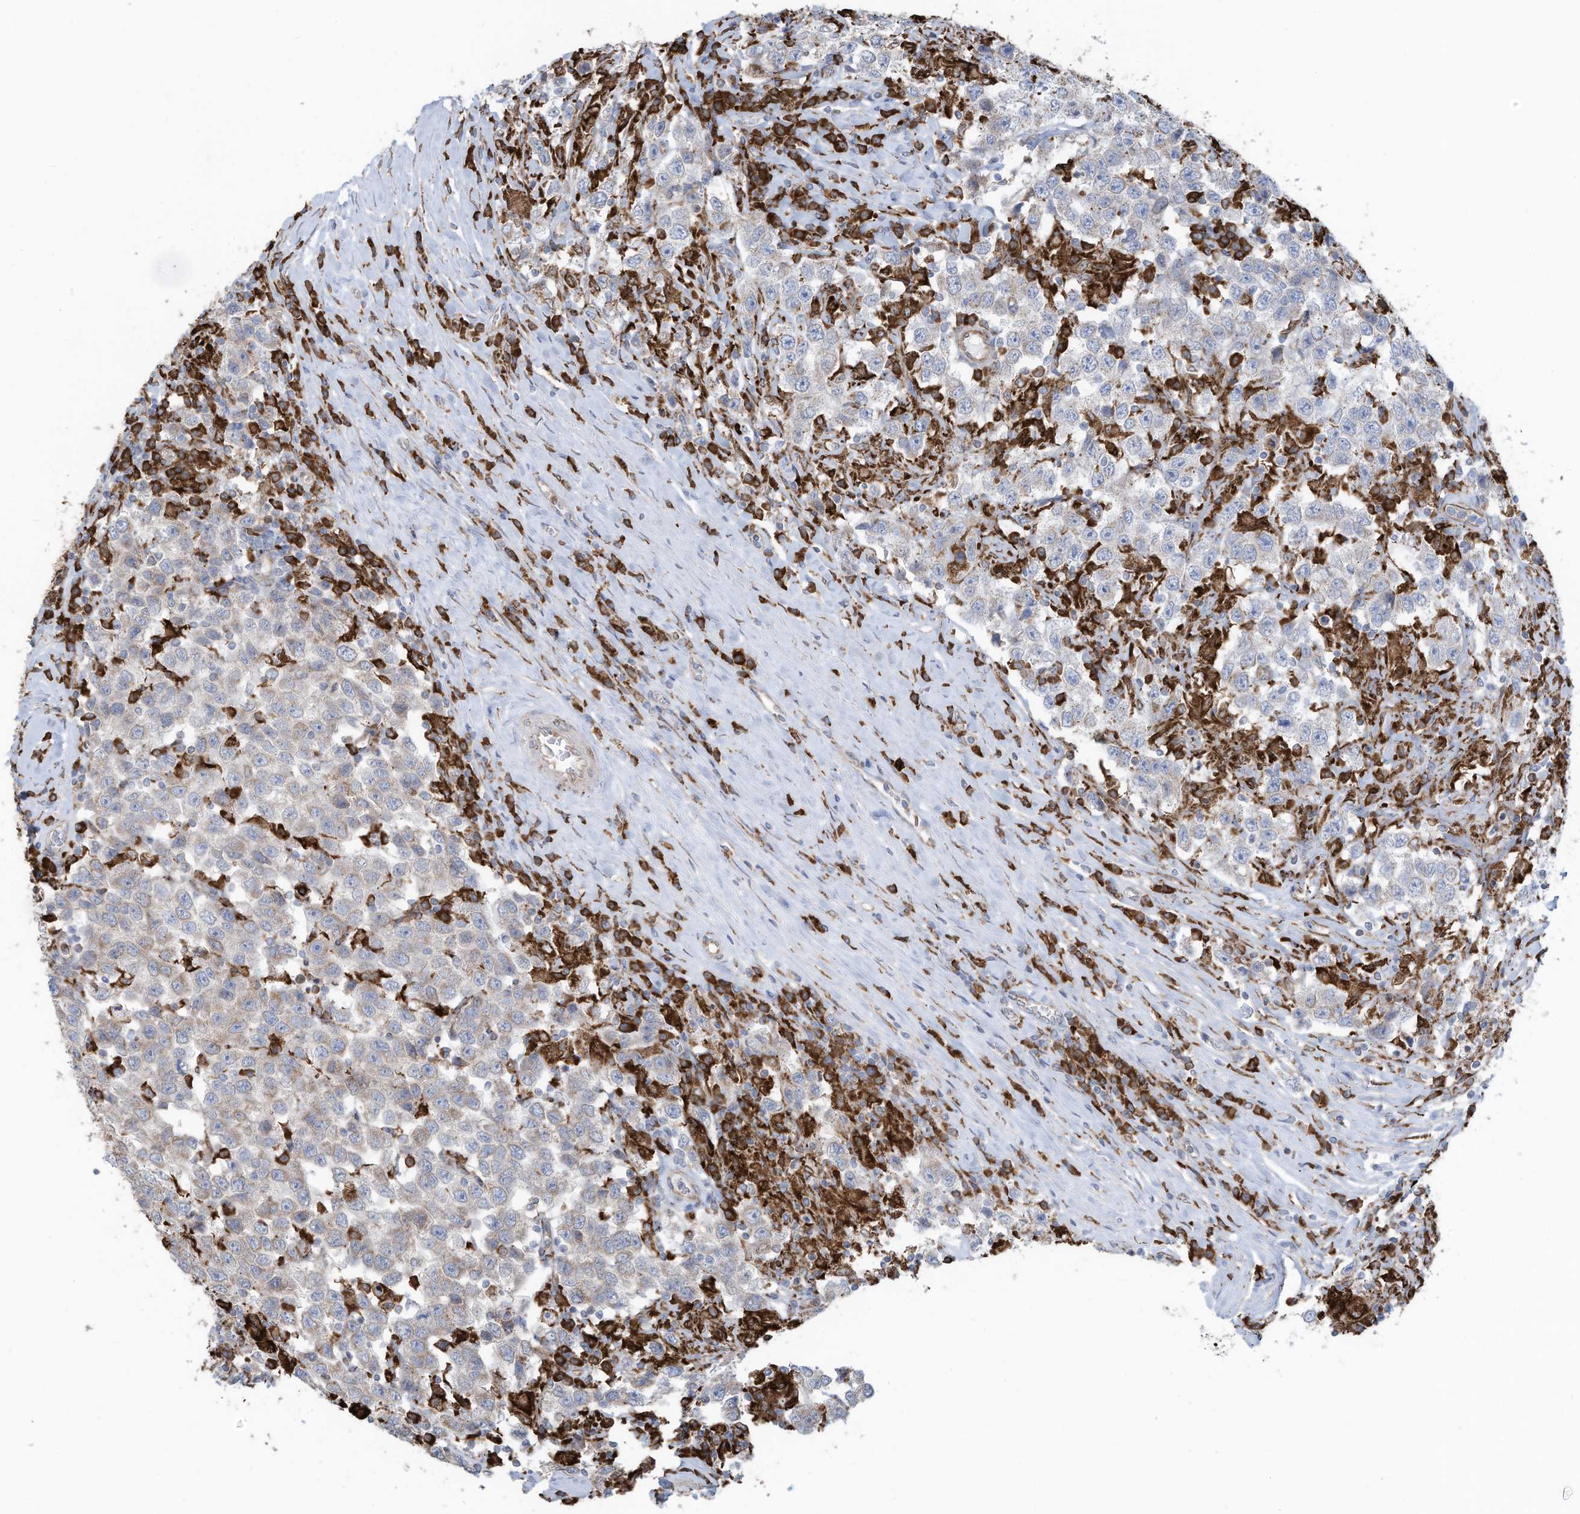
{"staining": {"intensity": "weak", "quantity": "<25%", "location": "cytoplasmic/membranous"}, "tissue": "testis cancer", "cell_type": "Tumor cells", "image_type": "cancer", "snomed": [{"axis": "morphology", "description": "Seminoma, NOS"}, {"axis": "topography", "description": "Testis"}], "caption": "High power microscopy micrograph of an IHC photomicrograph of testis cancer (seminoma), revealing no significant staining in tumor cells. (DAB (3,3'-diaminobenzidine) immunohistochemistry (IHC) with hematoxylin counter stain).", "gene": "ZNF354C", "patient": {"sex": "male", "age": 41}}